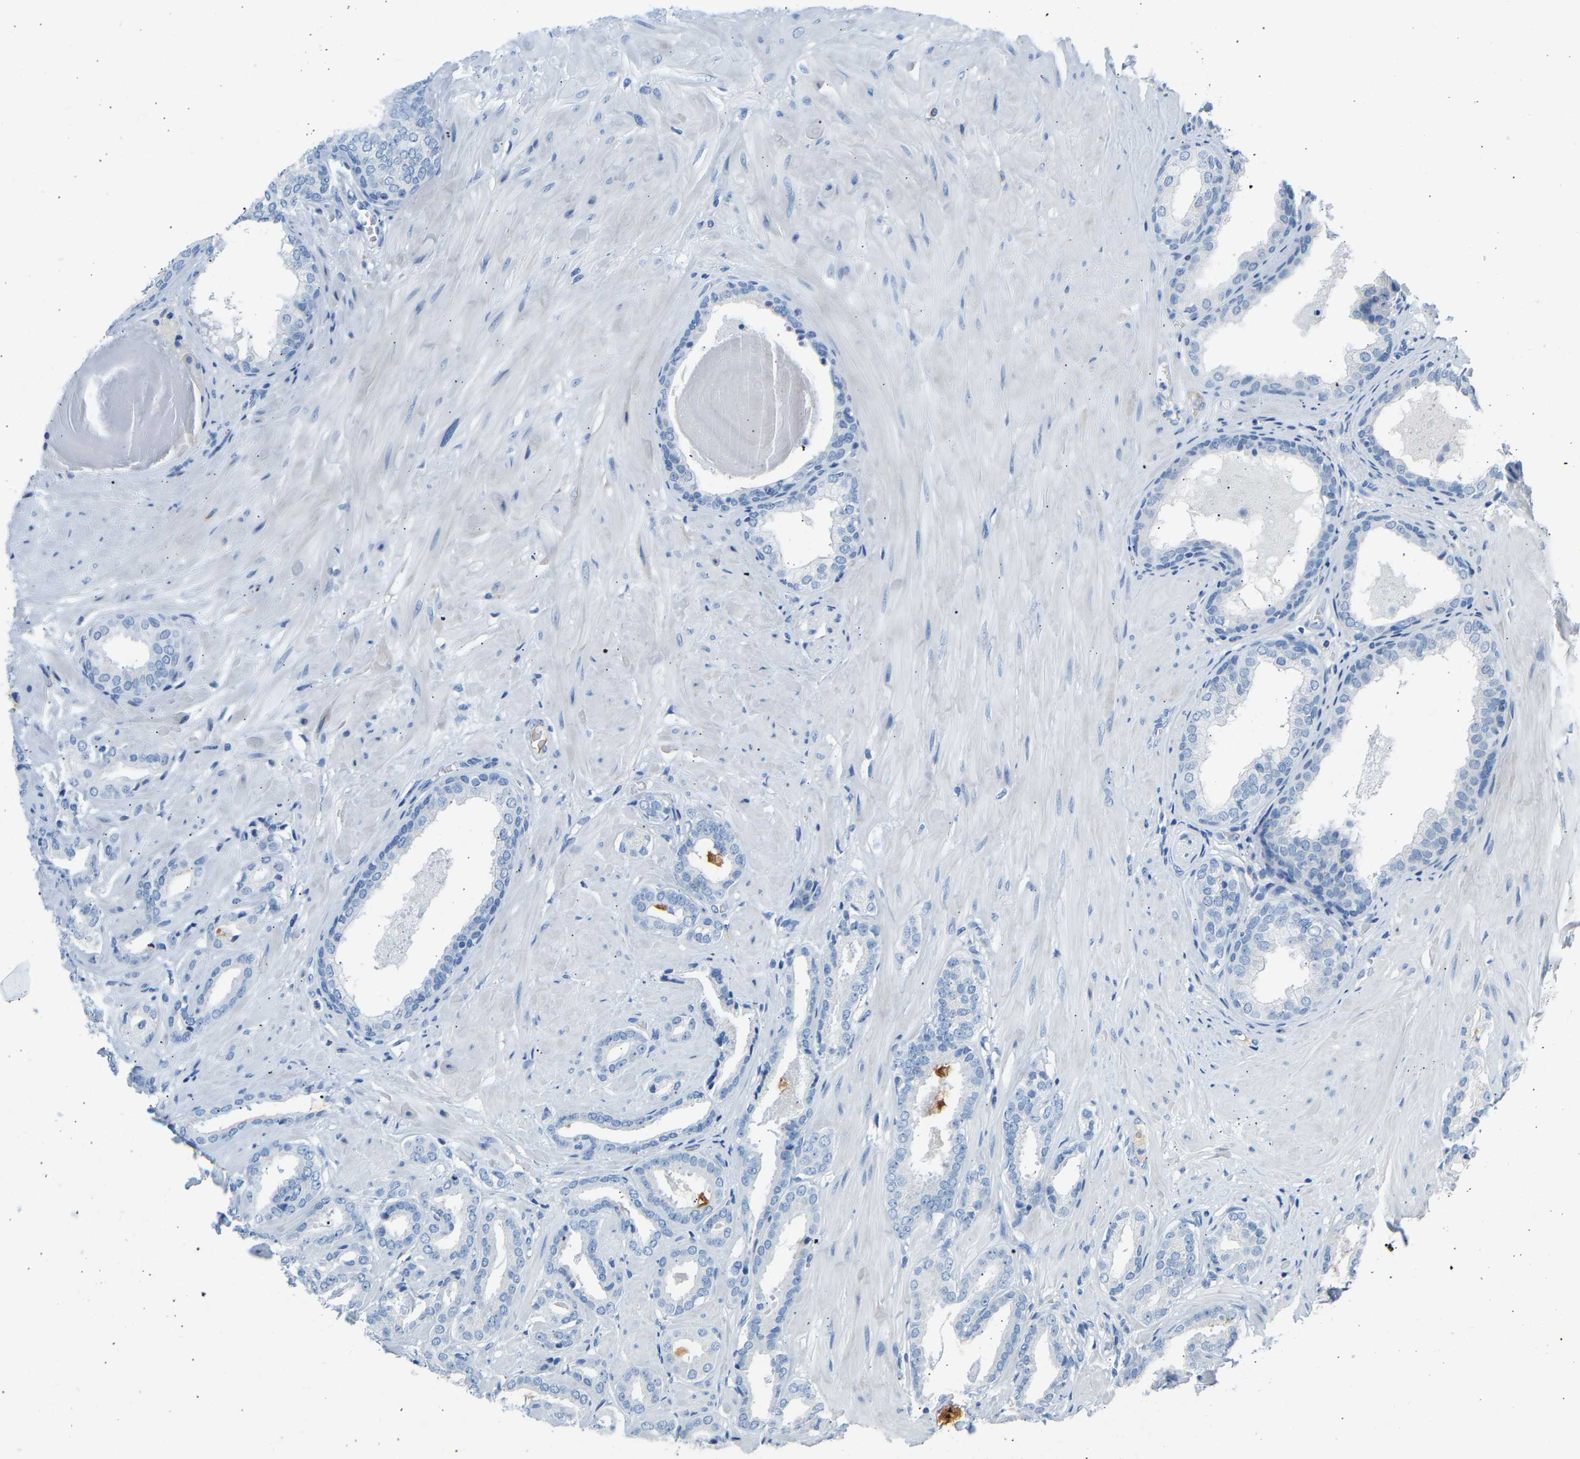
{"staining": {"intensity": "negative", "quantity": "none", "location": "none"}, "tissue": "prostate cancer", "cell_type": "Tumor cells", "image_type": "cancer", "snomed": [{"axis": "morphology", "description": "Adenocarcinoma, Low grade"}, {"axis": "topography", "description": "Prostate"}], "caption": "Immunohistochemistry (IHC) of human prostate cancer exhibits no staining in tumor cells.", "gene": "GNAS", "patient": {"sex": "male", "age": 53}}